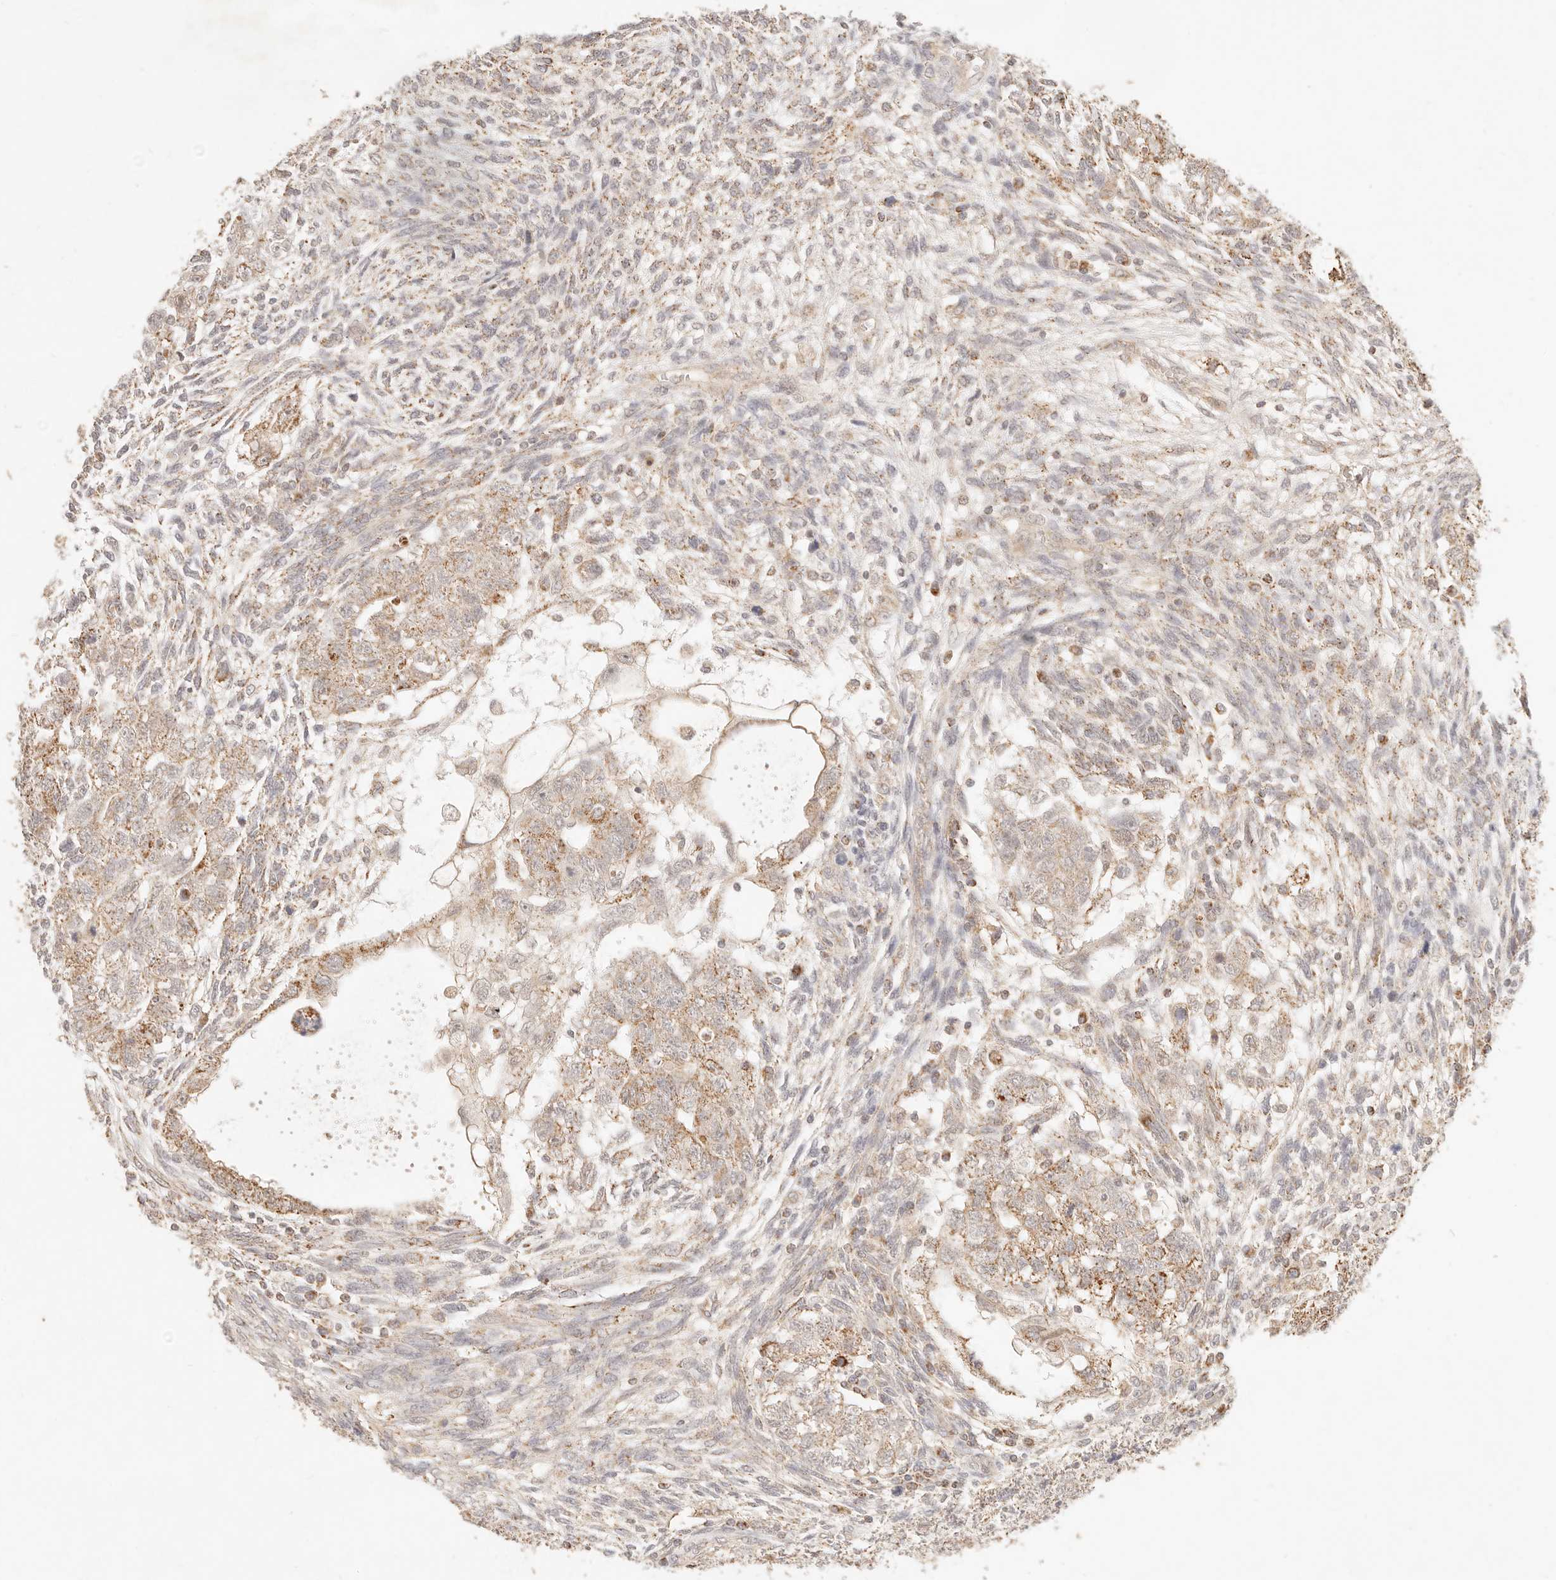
{"staining": {"intensity": "moderate", "quantity": ">75%", "location": "cytoplasmic/membranous"}, "tissue": "testis cancer", "cell_type": "Tumor cells", "image_type": "cancer", "snomed": [{"axis": "morphology", "description": "Carcinoma, Embryonal, NOS"}, {"axis": "topography", "description": "Testis"}], "caption": "Brown immunohistochemical staining in human testis cancer (embryonal carcinoma) displays moderate cytoplasmic/membranous staining in approximately >75% of tumor cells. The protein is shown in brown color, while the nuclei are stained blue.", "gene": "CPLANE2", "patient": {"sex": "male", "age": 37}}